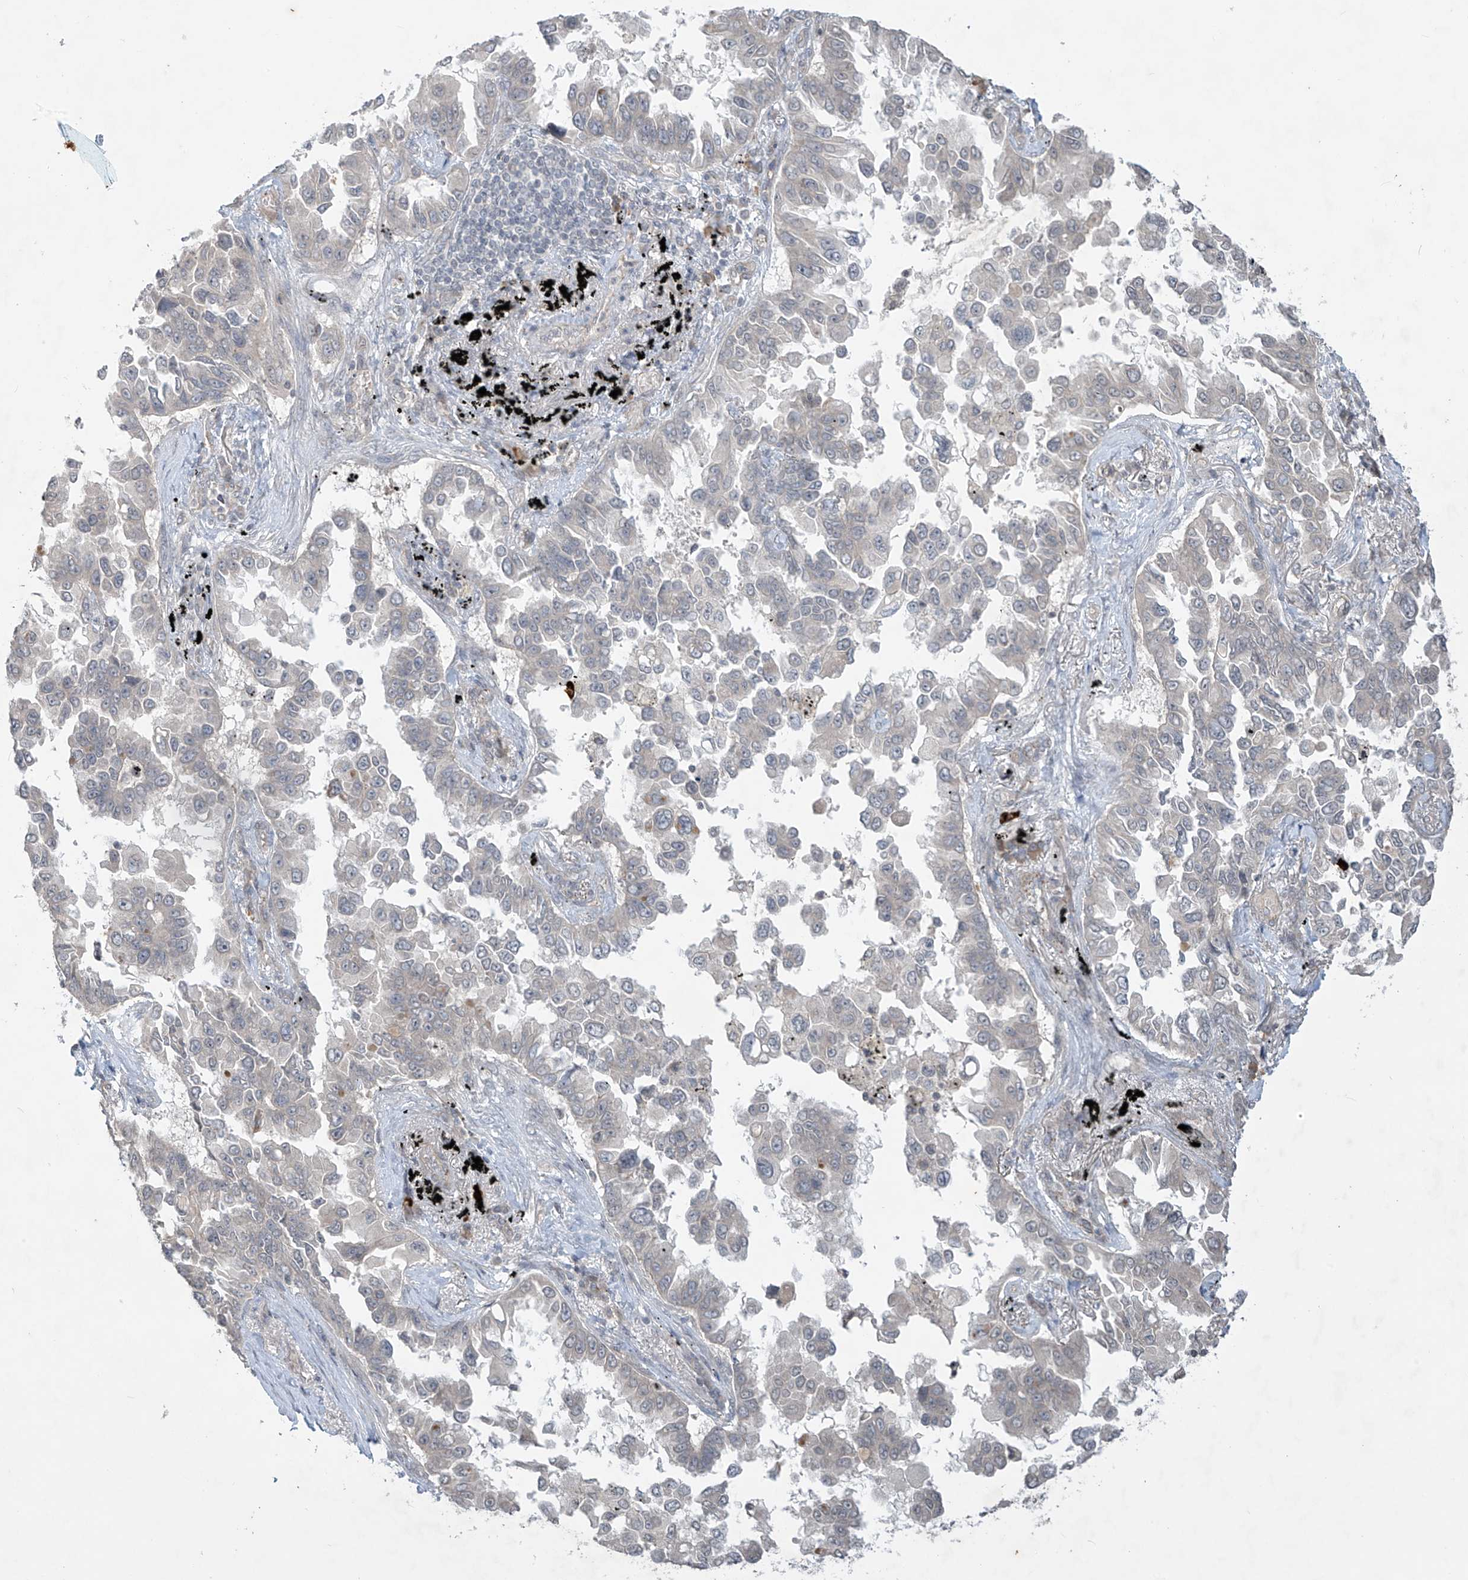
{"staining": {"intensity": "negative", "quantity": "none", "location": "none"}, "tissue": "lung cancer", "cell_type": "Tumor cells", "image_type": "cancer", "snomed": [{"axis": "morphology", "description": "Adenocarcinoma, NOS"}, {"axis": "topography", "description": "Lung"}], "caption": "The immunohistochemistry (IHC) micrograph has no significant expression in tumor cells of adenocarcinoma (lung) tissue.", "gene": "DGKQ", "patient": {"sex": "female", "age": 67}}